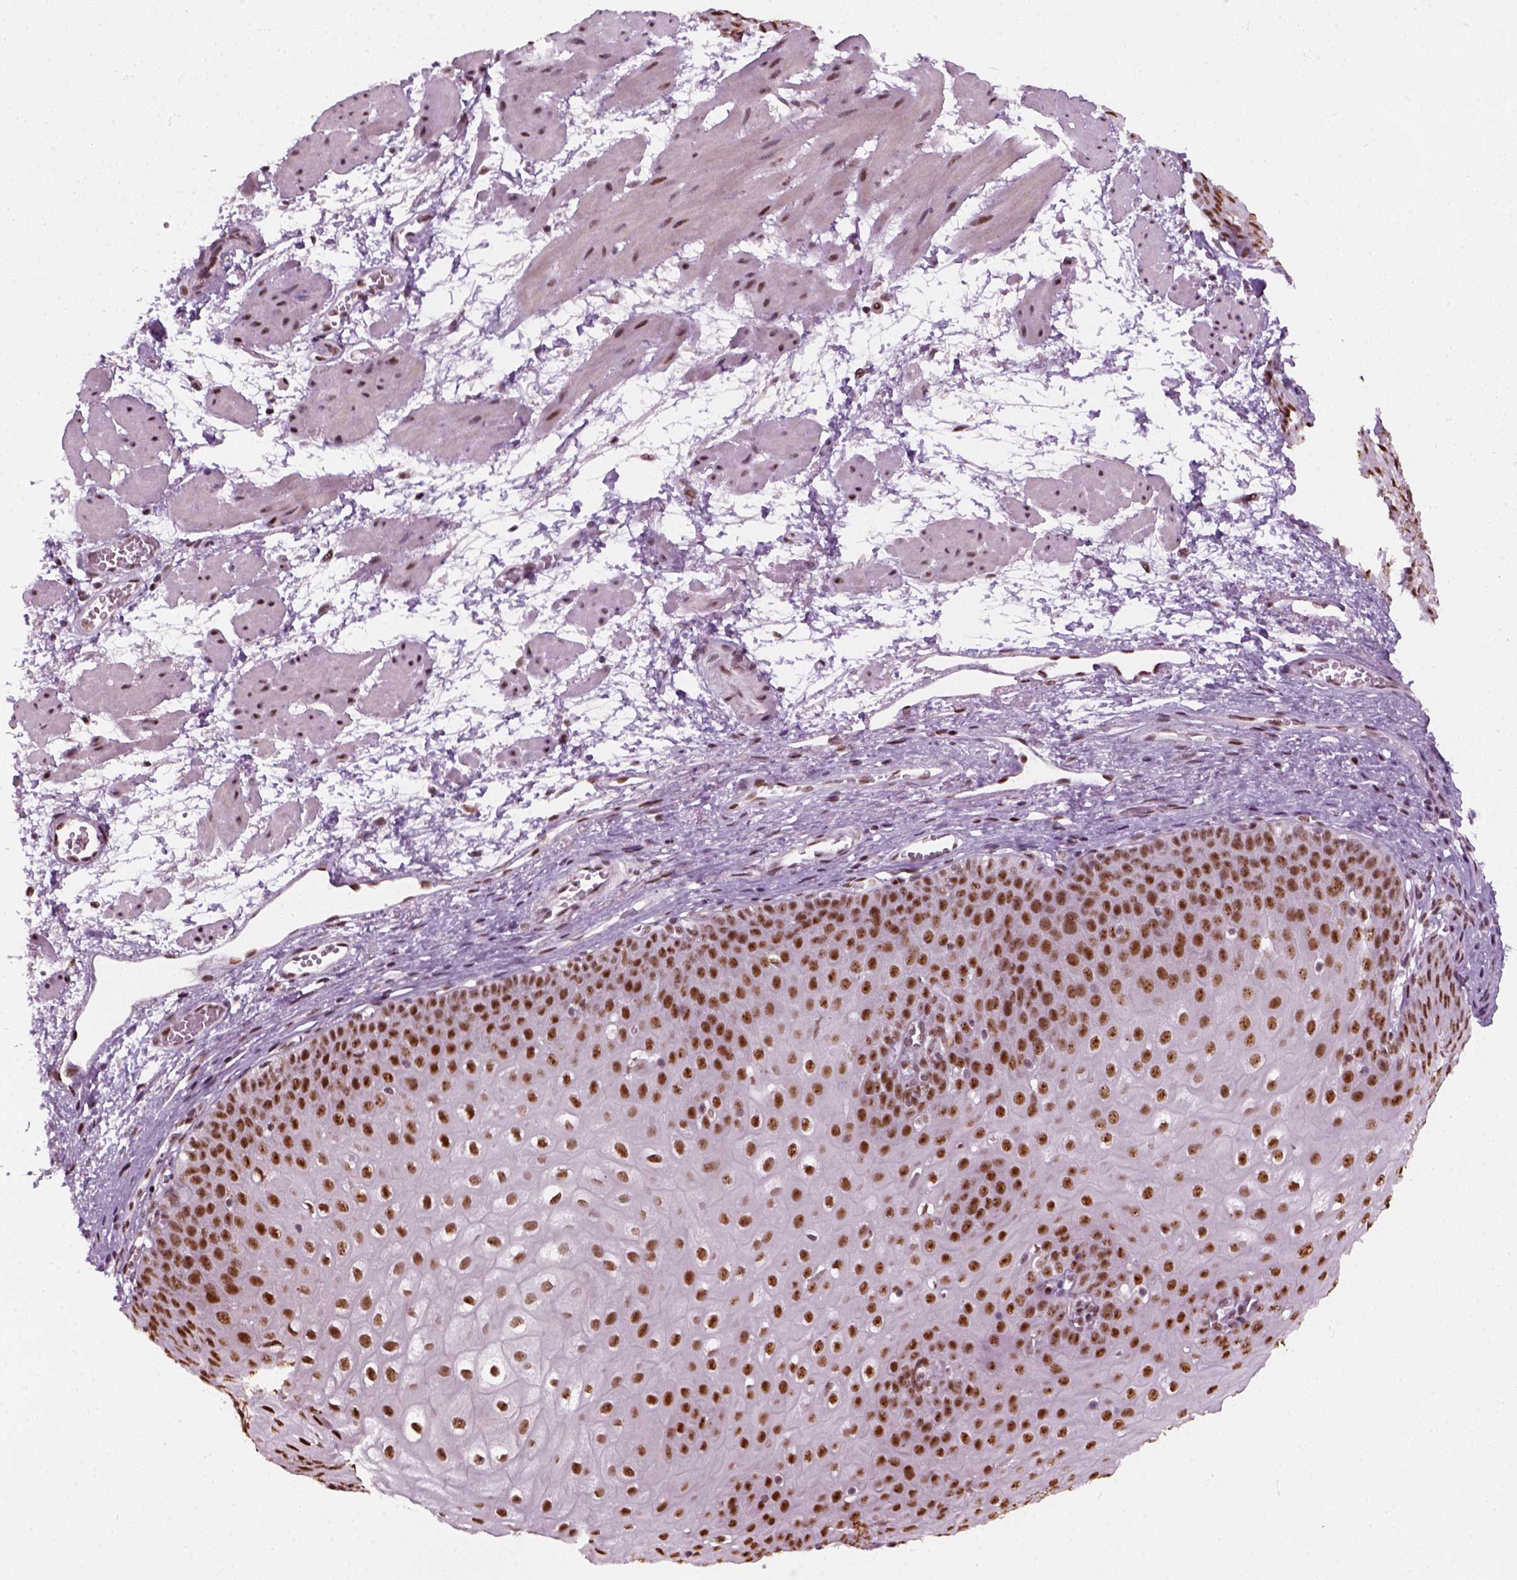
{"staining": {"intensity": "moderate", "quantity": ">75%", "location": "nuclear"}, "tissue": "esophagus", "cell_type": "Squamous epithelial cells", "image_type": "normal", "snomed": [{"axis": "morphology", "description": "Normal tissue, NOS"}, {"axis": "topography", "description": "Esophagus"}], "caption": "Esophagus stained for a protein reveals moderate nuclear positivity in squamous epithelial cells. Immunohistochemistry stains the protein in brown and the nuclei are stained blue.", "gene": "GTF2F1", "patient": {"sex": "male", "age": 71}}